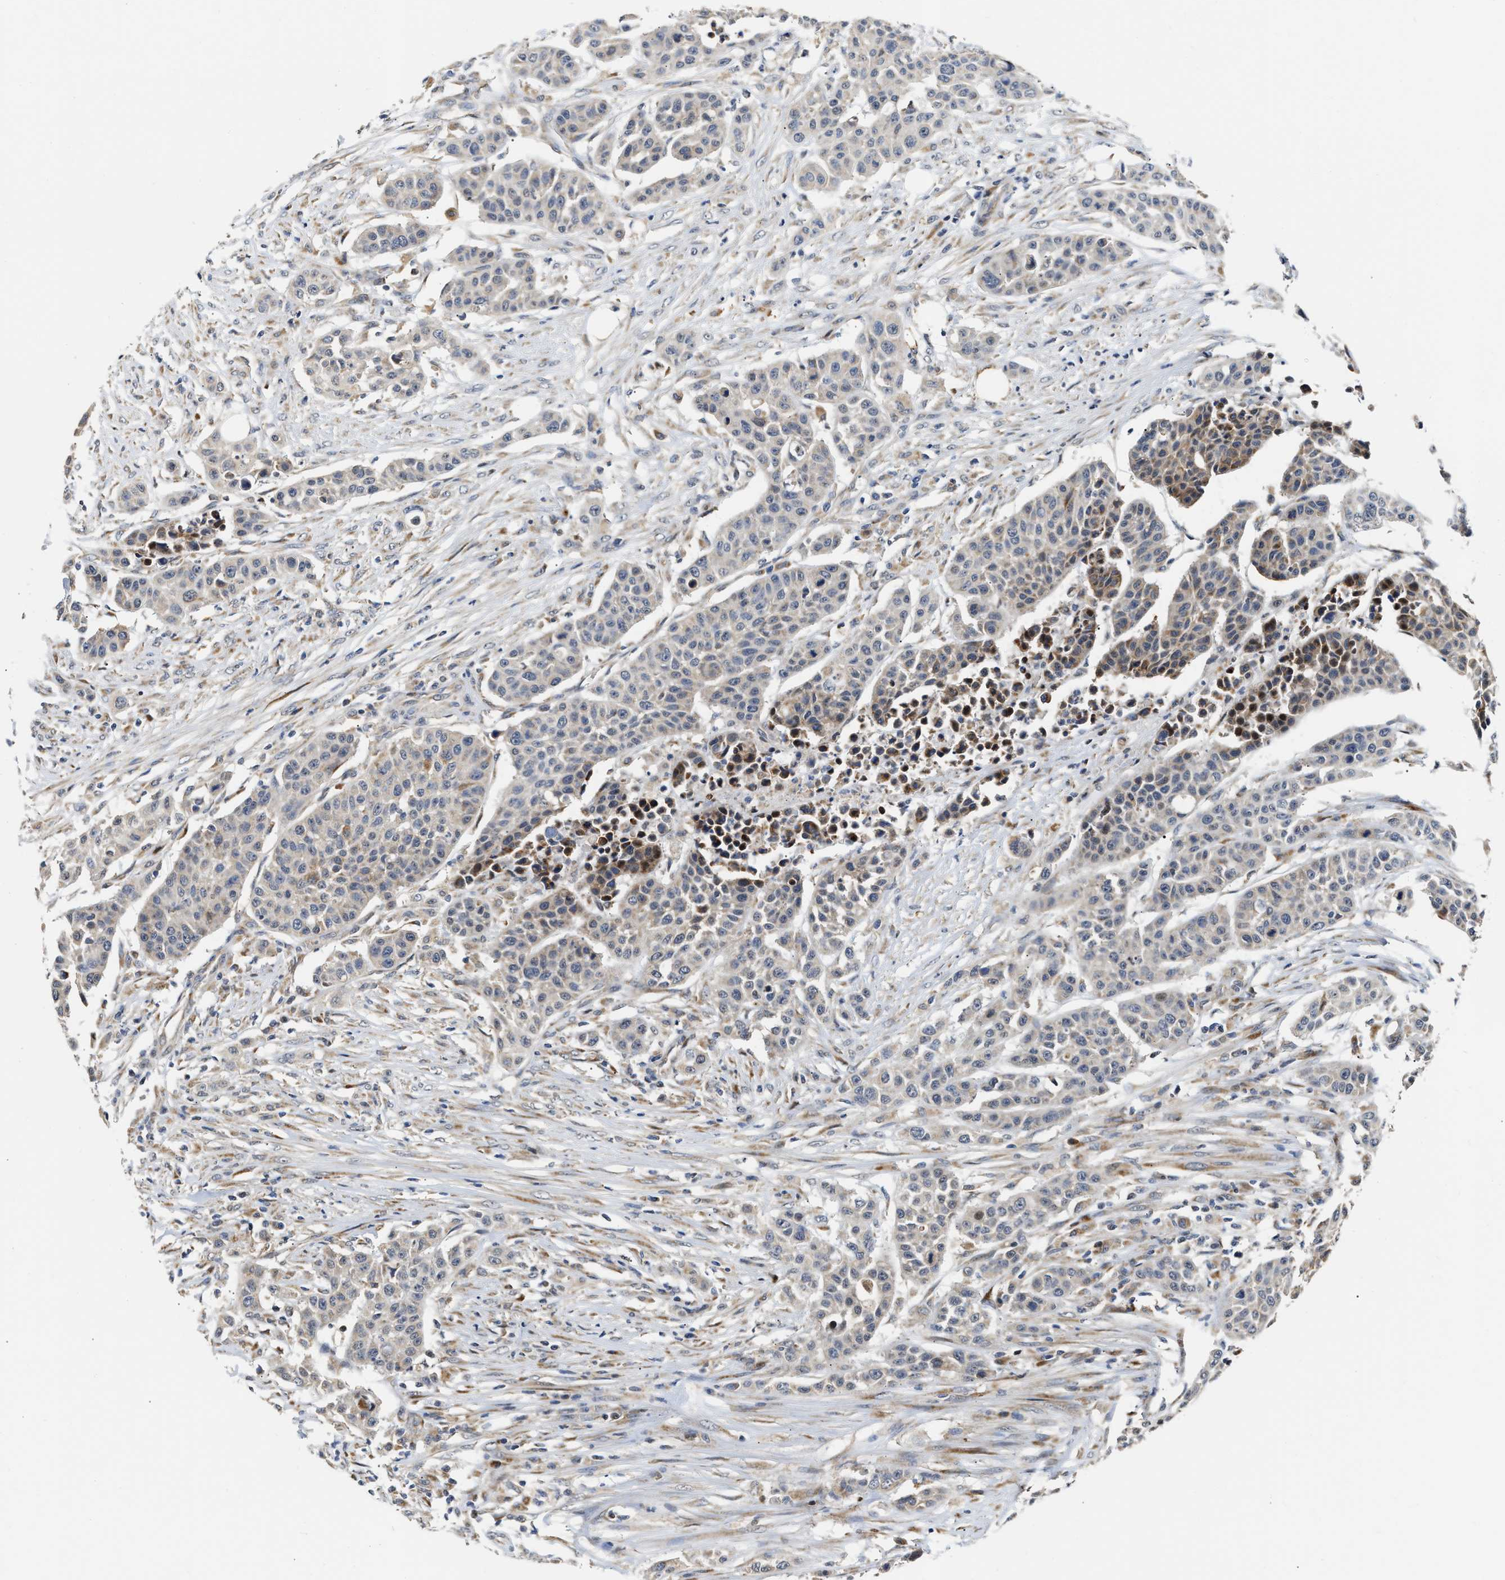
{"staining": {"intensity": "moderate", "quantity": "<25%", "location": "cytoplasmic/membranous"}, "tissue": "urothelial cancer", "cell_type": "Tumor cells", "image_type": "cancer", "snomed": [{"axis": "morphology", "description": "Urothelial carcinoma, High grade"}, {"axis": "topography", "description": "Urinary bladder"}], "caption": "Tumor cells demonstrate moderate cytoplasmic/membranous staining in about <25% of cells in urothelial cancer.", "gene": "DEPTOR", "patient": {"sex": "male", "age": 74}}